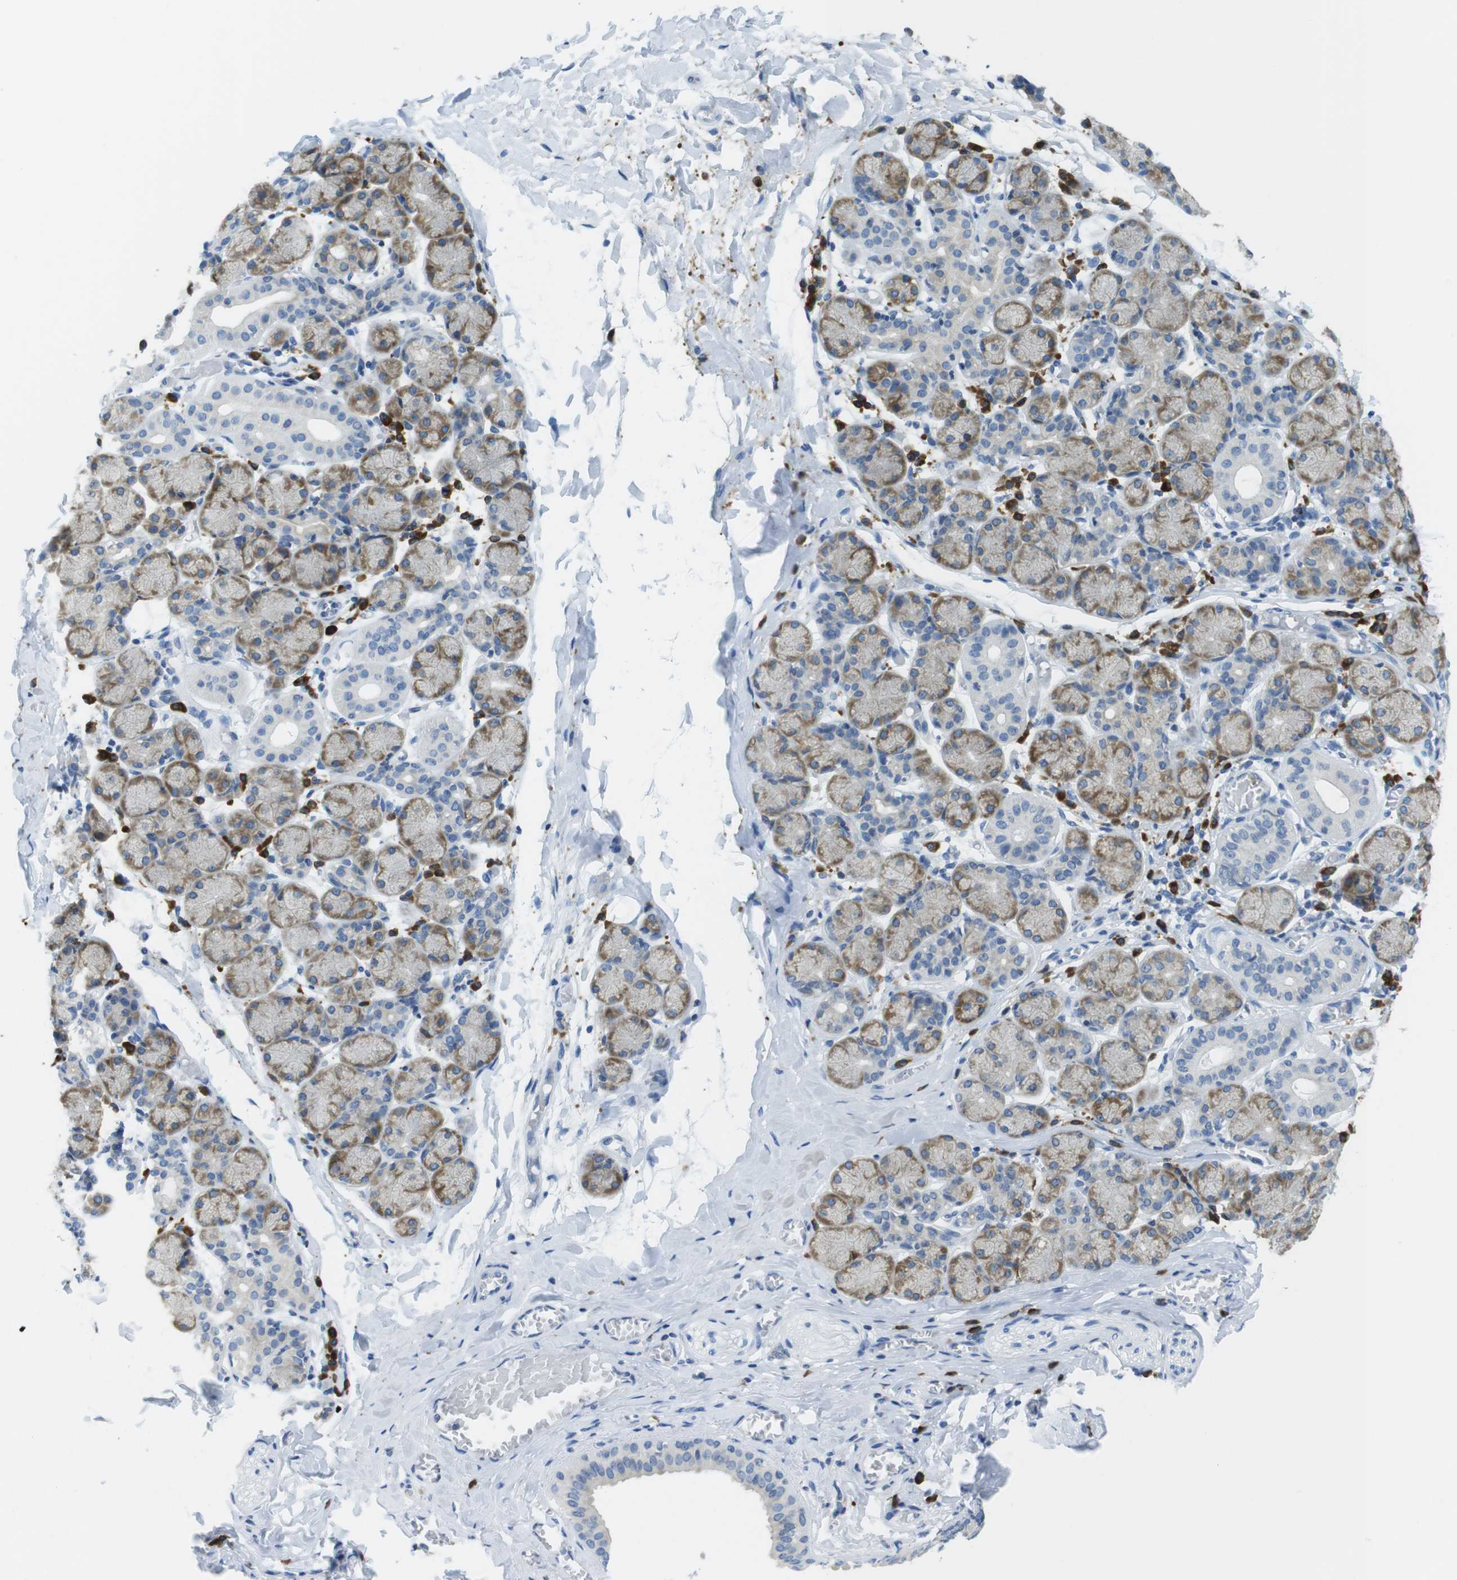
{"staining": {"intensity": "moderate", "quantity": "25%-75%", "location": "cytoplasmic/membranous"}, "tissue": "salivary gland", "cell_type": "Glandular cells", "image_type": "normal", "snomed": [{"axis": "morphology", "description": "Normal tissue, NOS"}, {"axis": "topography", "description": "Salivary gland"}], "caption": "The immunohistochemical stain shows moderate cytoplasmic/membranous staining in glandular cells of benign salivary gland.", "gene": "CLPTM1L", "patient": {"sex": "female", "age": 24}}